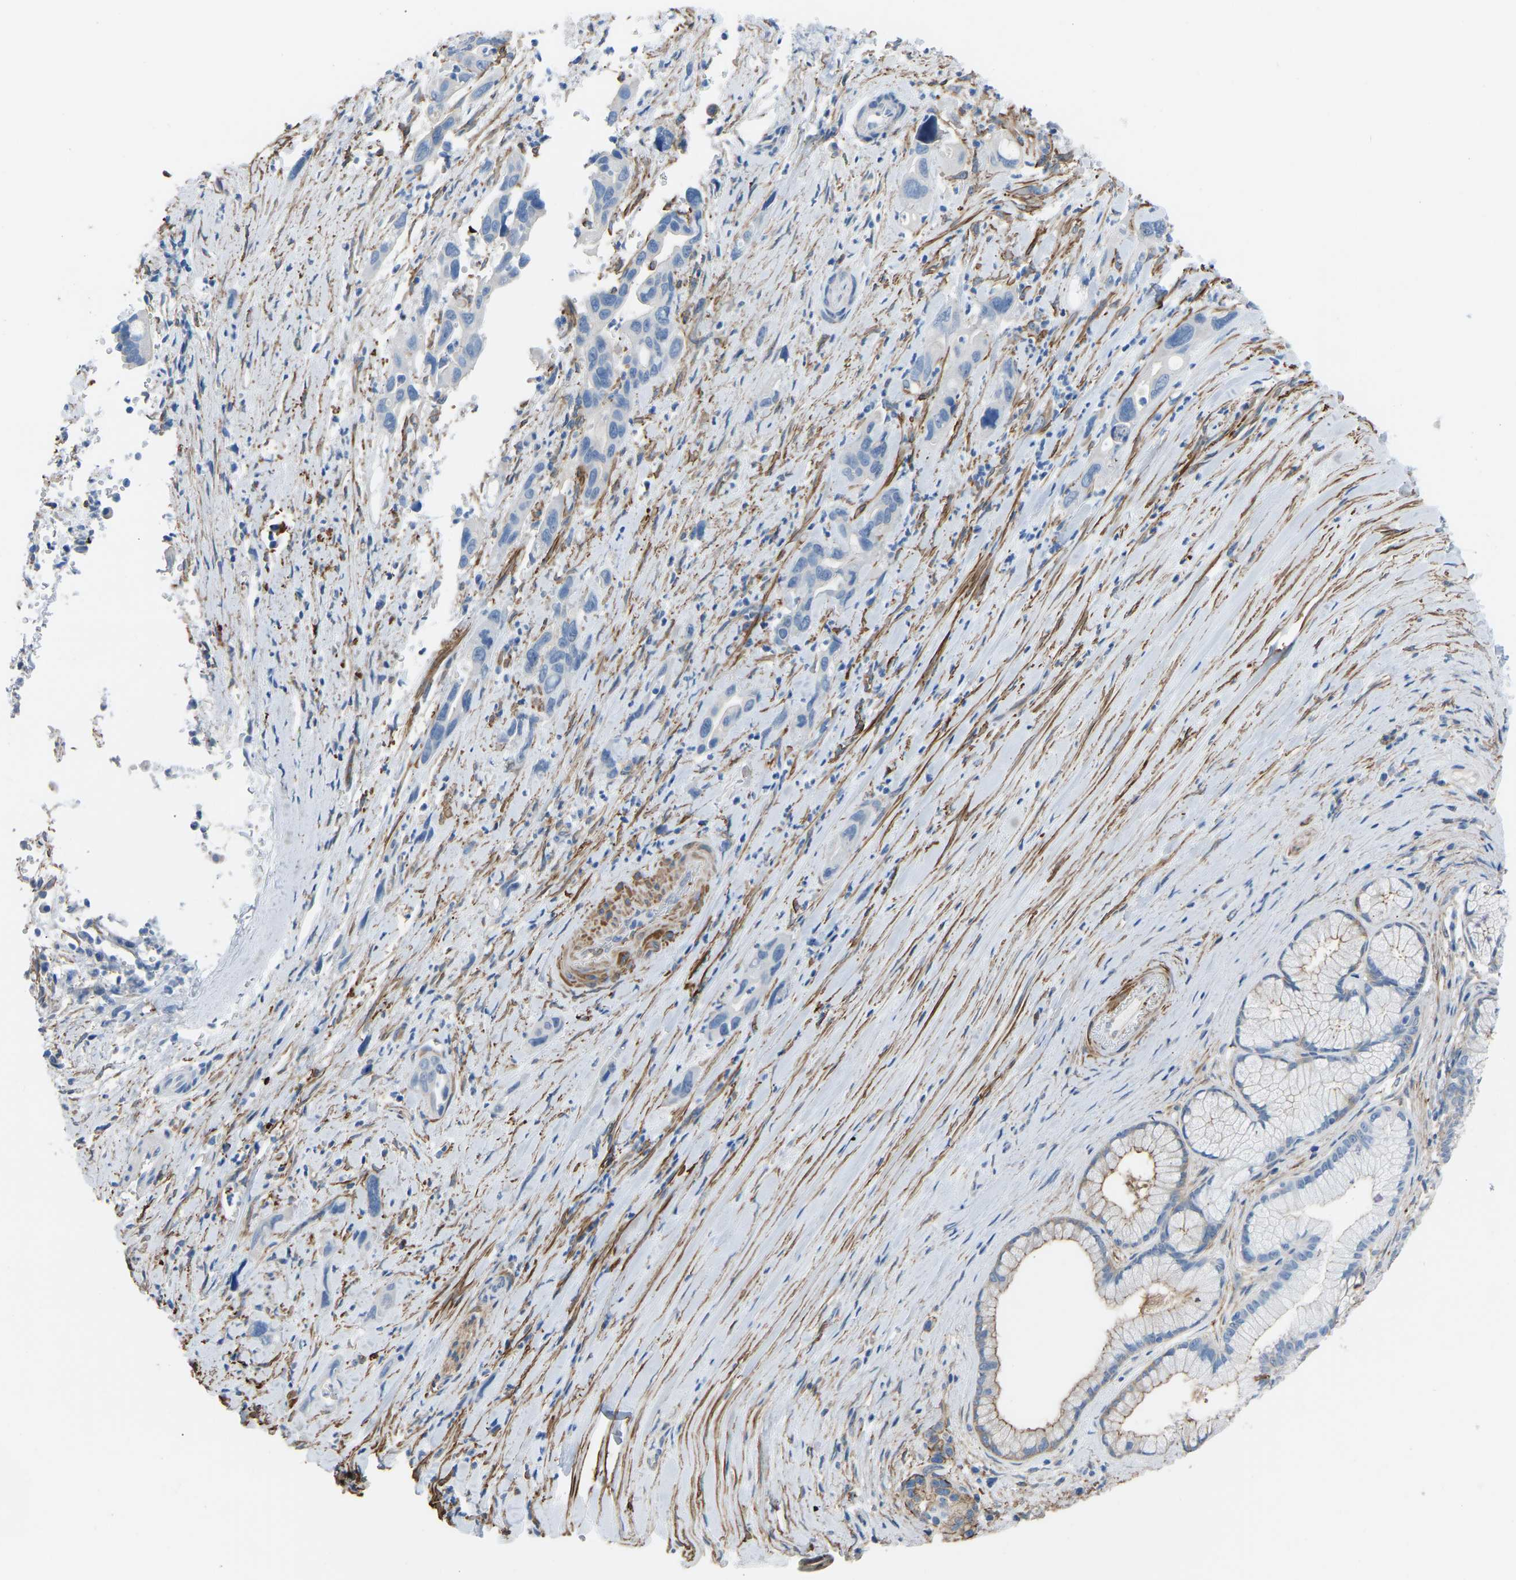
{"staining": {"intensity": "negative", "quantity": "none", "location": "none"}, "tissue": "pancreatic cancer", "cell_type": "Tumor cells", "image_type": "cancer", "snomed": [{"axis": "morphology", "description": "Adenocarcinoma, NOS"}, {"axis": "topography", "description": "Pancreas"}], "caption": "Immunohistochemistry photomicrograph of neoplastic tissue: human pancreatic adenocarcinoma stained with DAB (3,3'-diaminobenzidine) shows no significant protein positivity in tumor cells.", "gene": "MYH10", "patient": {"sex": "female", "age": 70}}